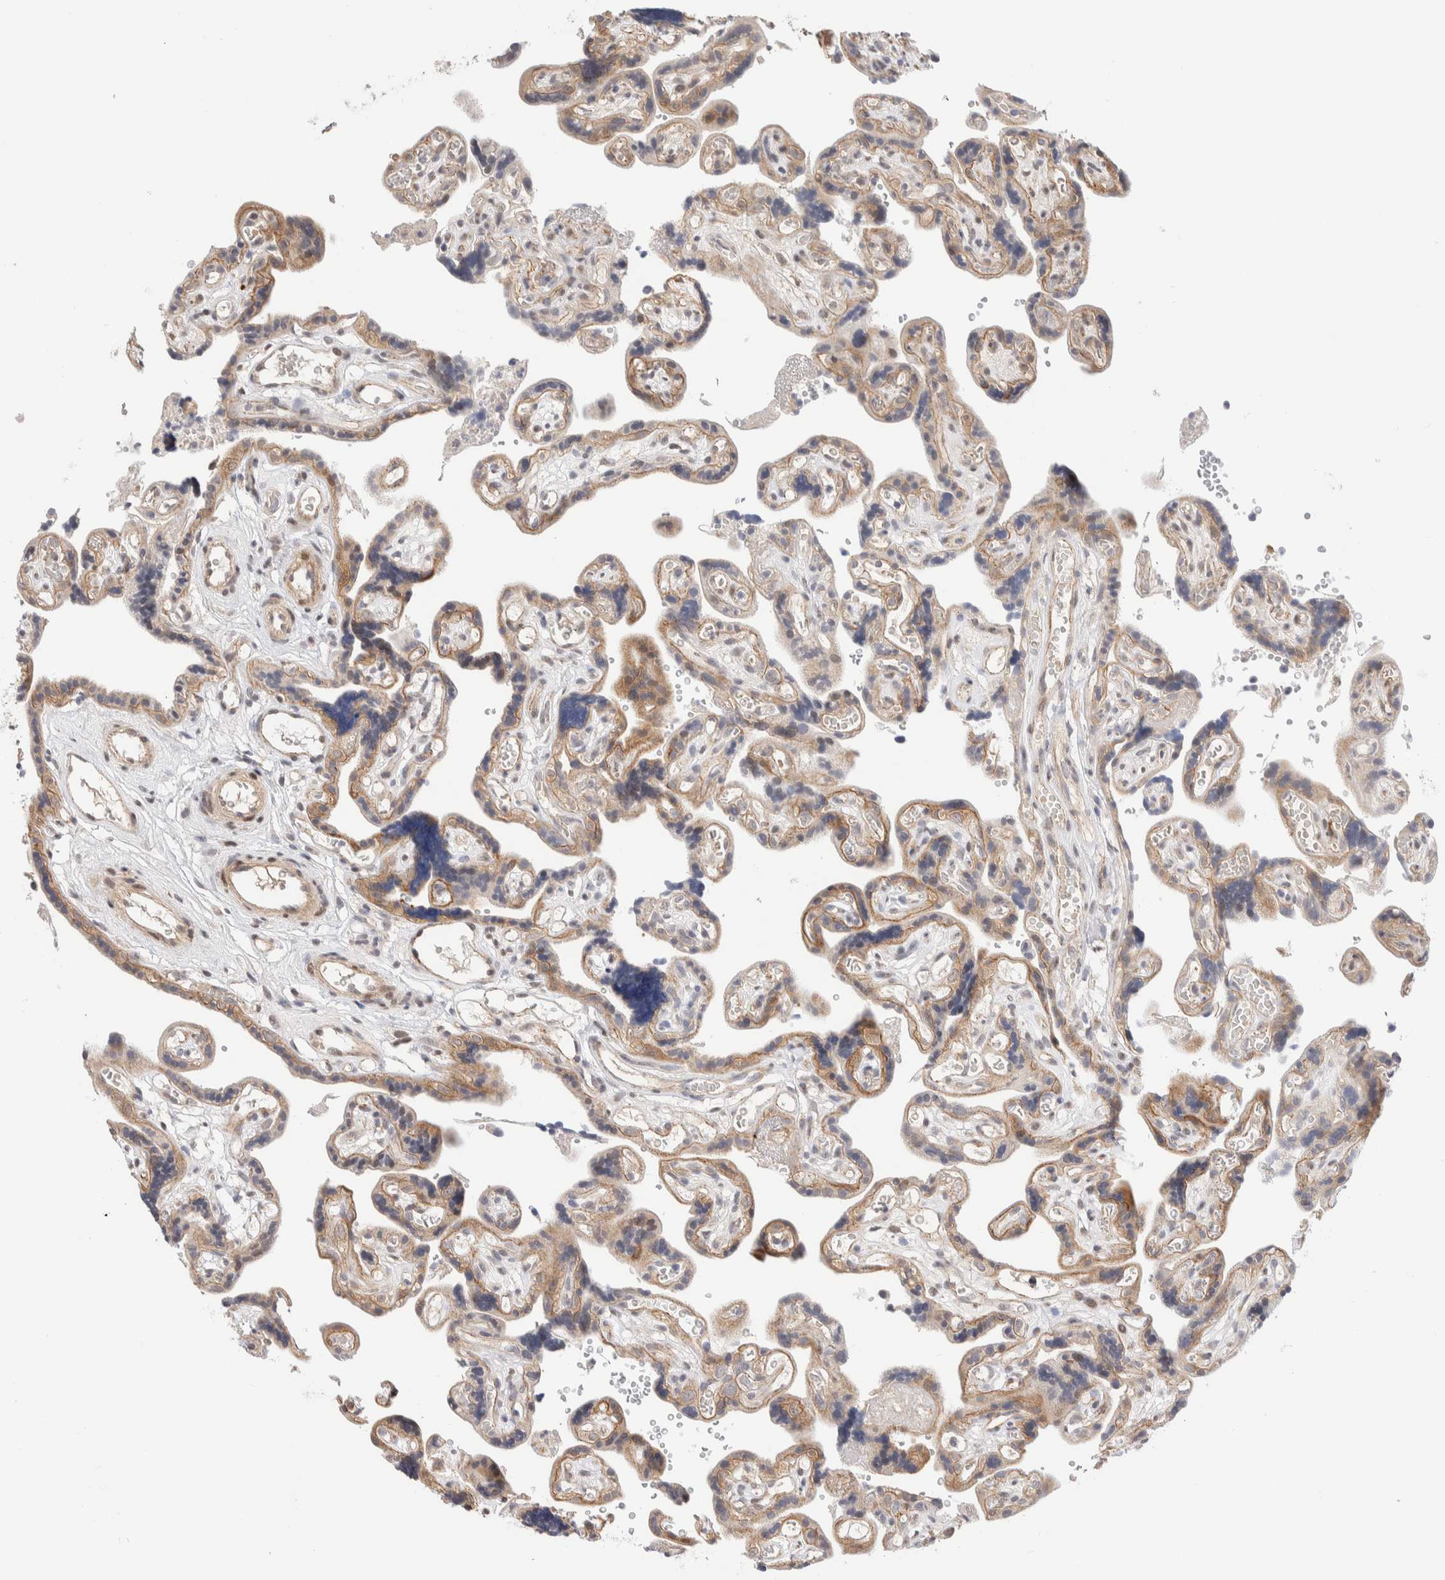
{"staining": {"intensity": "weak", "quantity": ">75%", "location": "cytoplasmic/membranous"}, "tissue": "placenta", "cell_type": "Decidual cells", "image_type": "normal", "snomed": [{"axis": "morphology", "description": "Normal tissue, NOS"}, {"axis": "topography", "description": "Placenta"}], "caption": "Immunohistochemistry (IHC) photomicrograph of benign placenta stained for a protein (brown), which reveals low levels of weak cytoplasmic/membranous expression in about >75% of decidual cells.", "gene": "NSMAF", "patient": {"sex": "female", "age": 30}}